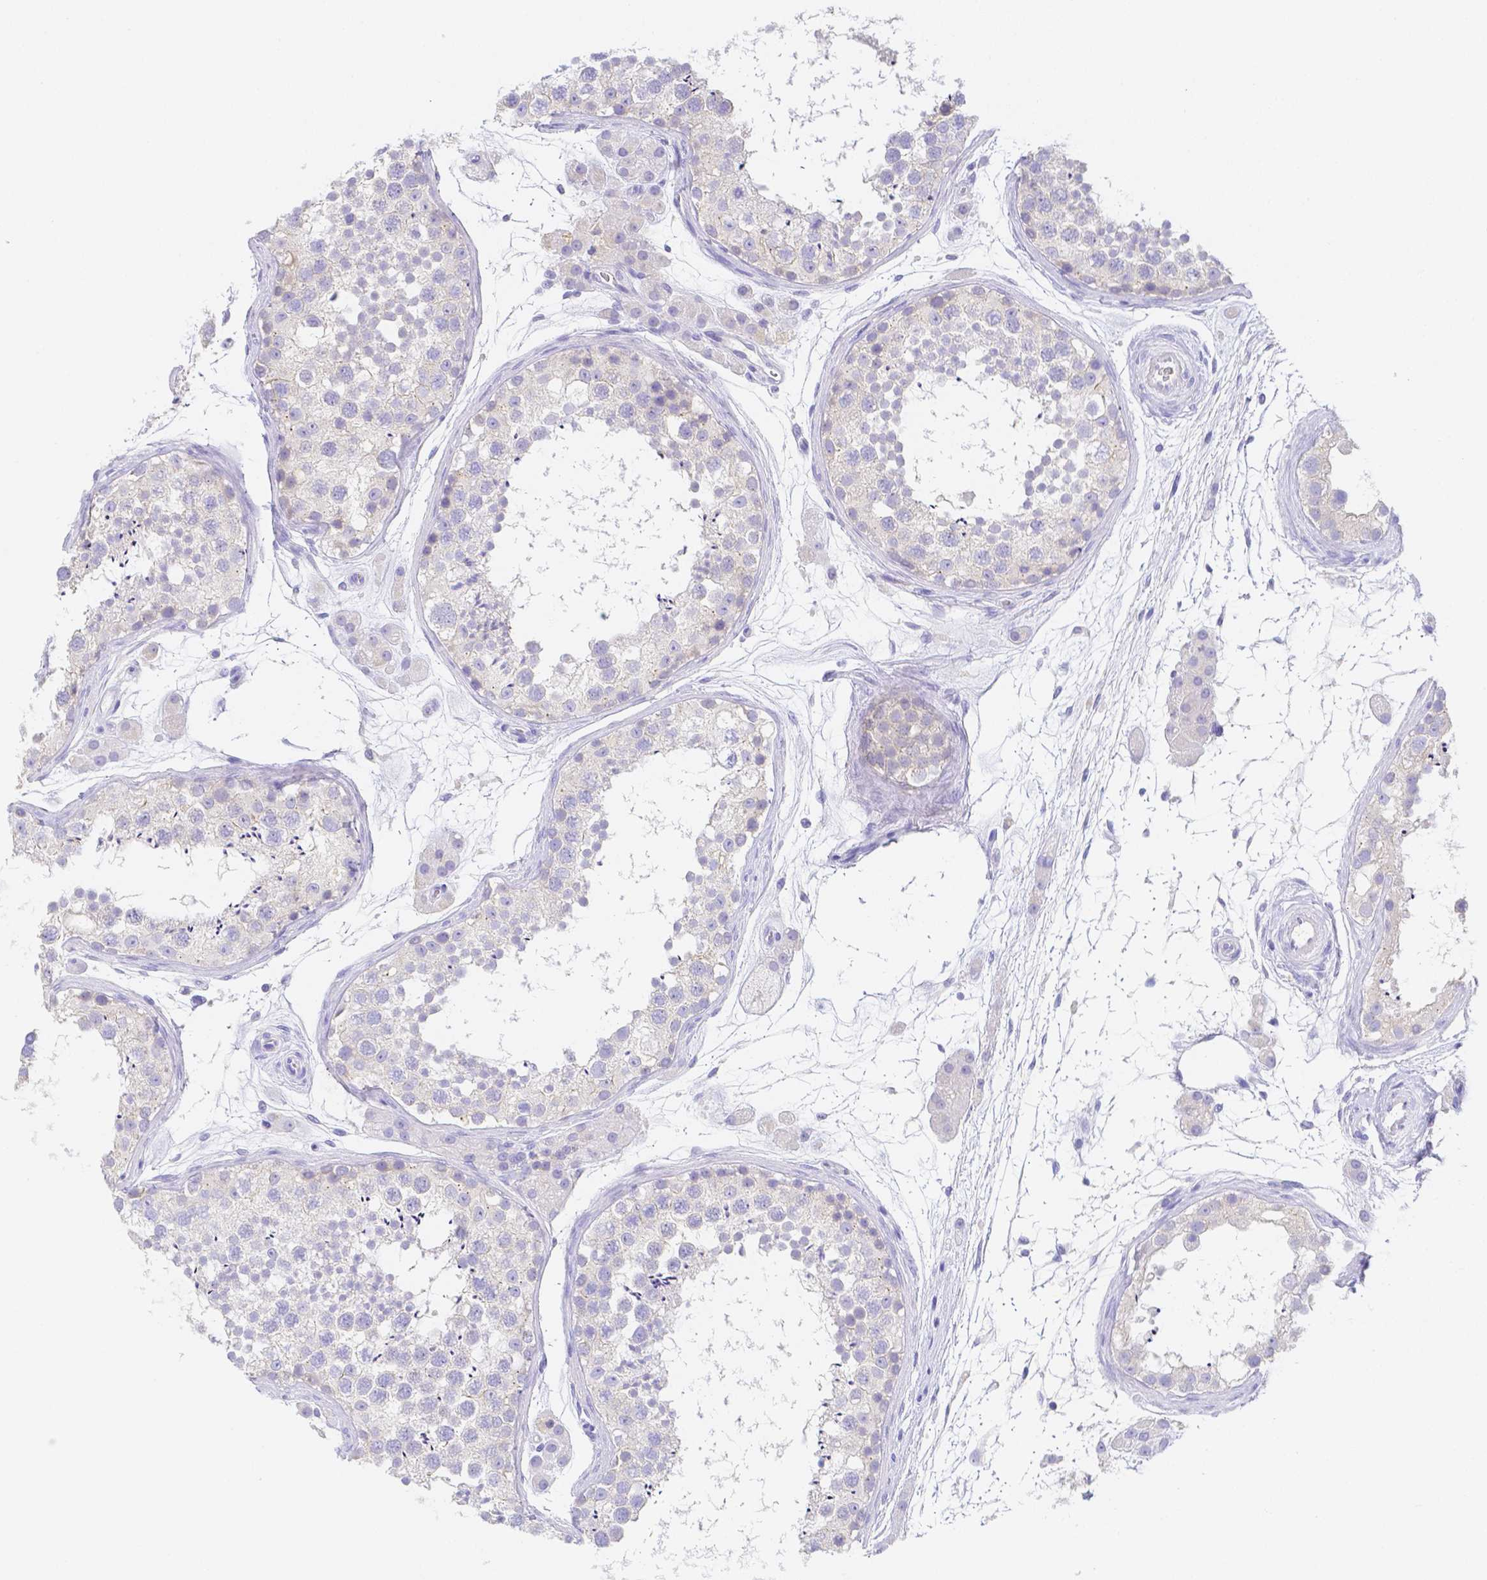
{"staining": {"intensity": "negative", "quantity": "none", "location": "none"}, "tissue": "testis", "cell_type": "Cells in seminiferous ducts", "image_type": "normal", "snomed": [{"axis": "morphology", "description": "Normal tissue, NOS"}, {"axis": "topography", "description": "Testis"}], "caption": "IHC histopathology image of benign testis: human testis stained with DAB (3,3'-diaminobenzidine) demonstrates no significant protein expression in cells in seminiferous ducts. (DAB (3,3'-diaminobenzidine) immunohistochemistry visualized using brightfield microscopy, high magnification).", "gene": "ZG16B", "patient": {"sex": "male", "age": 41}}